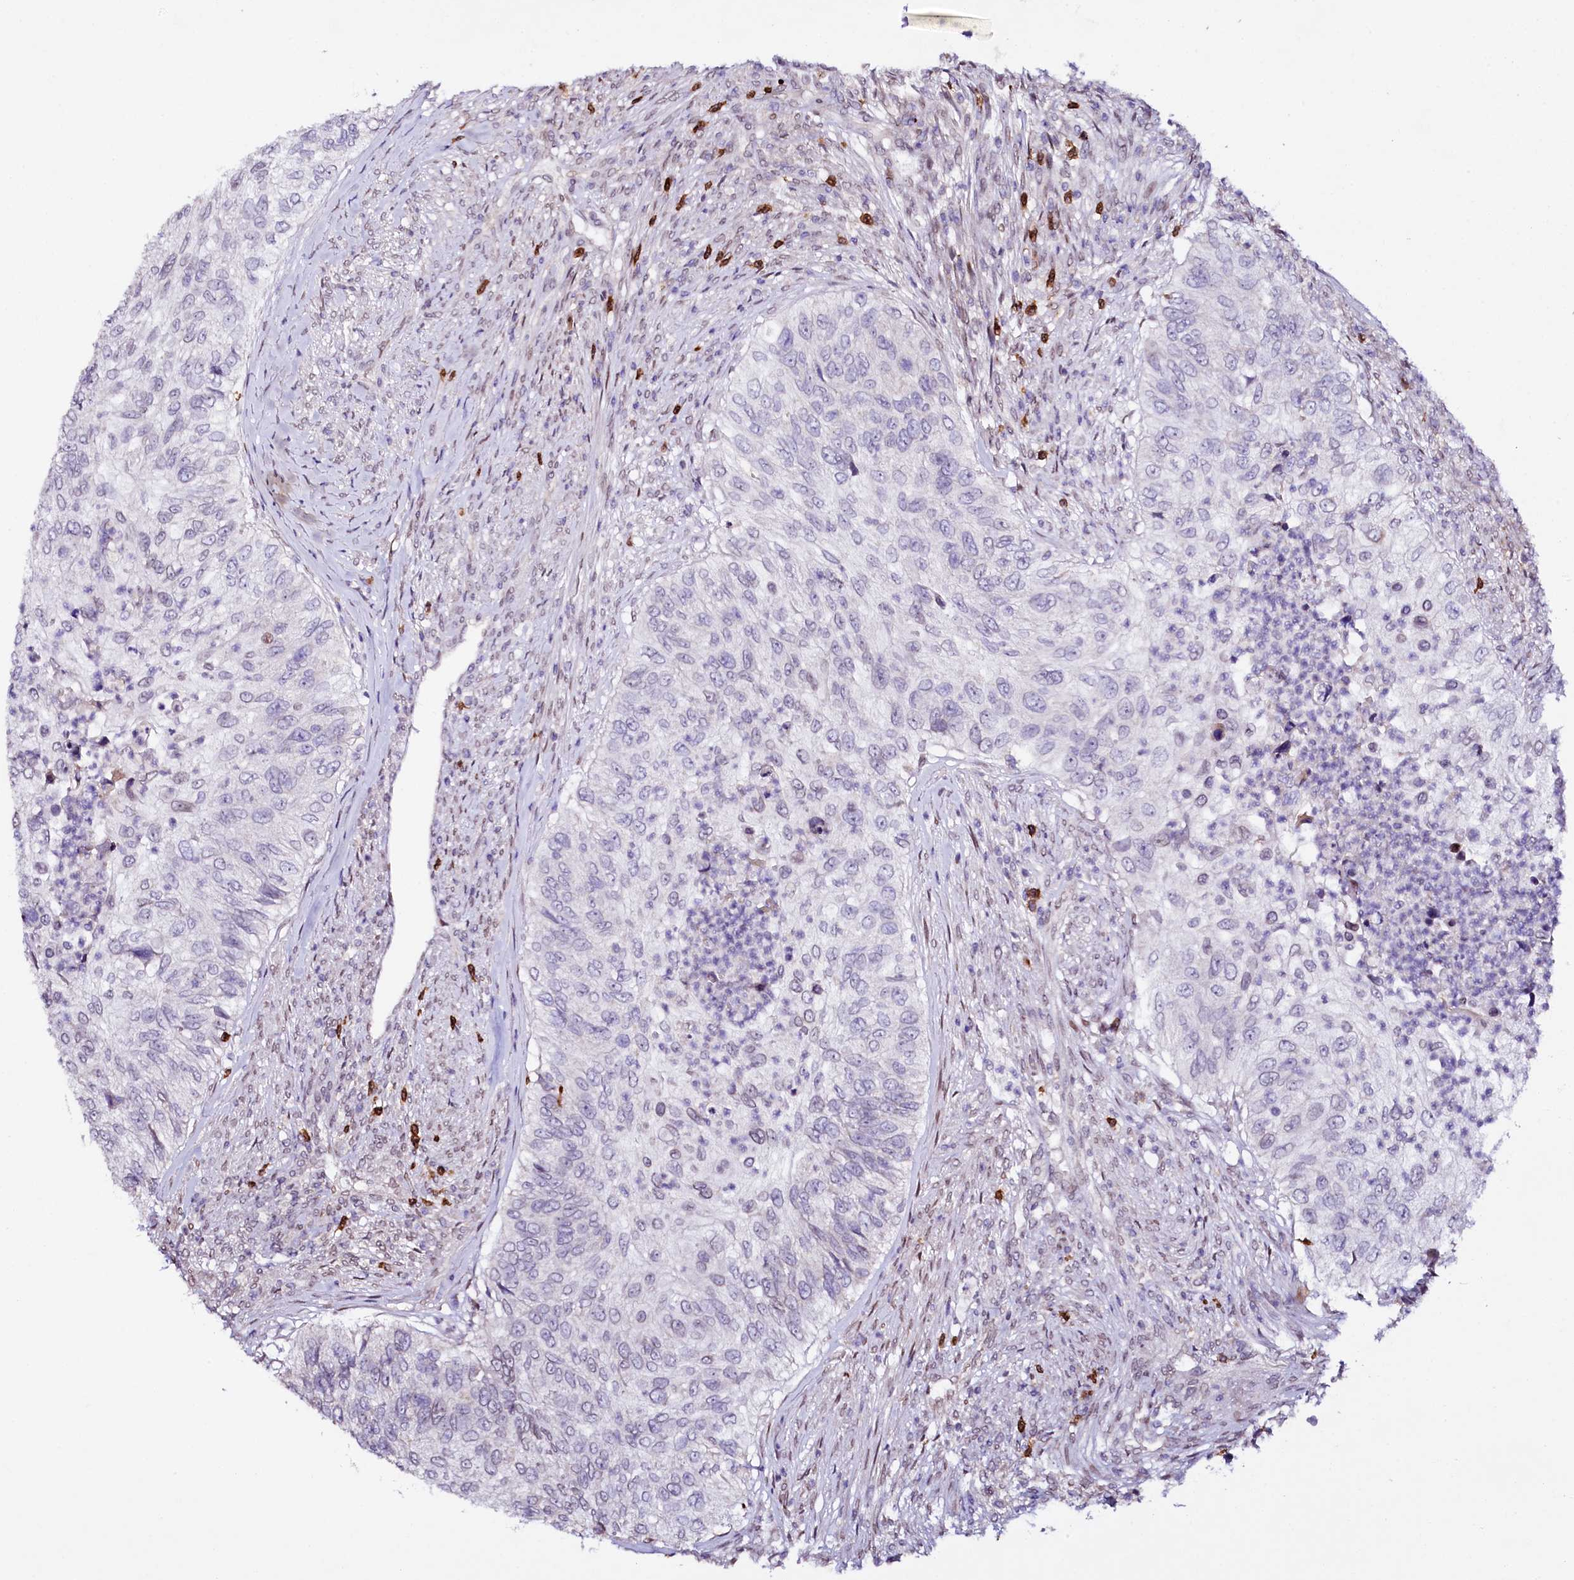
{"staining": {"intensity": "negative", "quantity": "none", "location": "none"}, "tissue": "urothelial cancer", "cell_type": "Tumor cells", "image_type": "cancer", "snomed": [{"axis": "morphology", "description": "Urothelial carcinoma, High grade"}, {"axis": "topography", "description": "Urinary bladder"}], "caption": "Immunohistochemistry (IHC) micrograph of human high-grade urothelial carcinoma stained for a protein (brown), which exhibits no expression in tumor cells. The staining was performed using DAB to visualize the protein expression in brown, while the nuclei were stained in blue with hematoxylin (Magnification: 20x).", "gene": "ZNF226", "patient": {"sex": "female", "age": 60}}